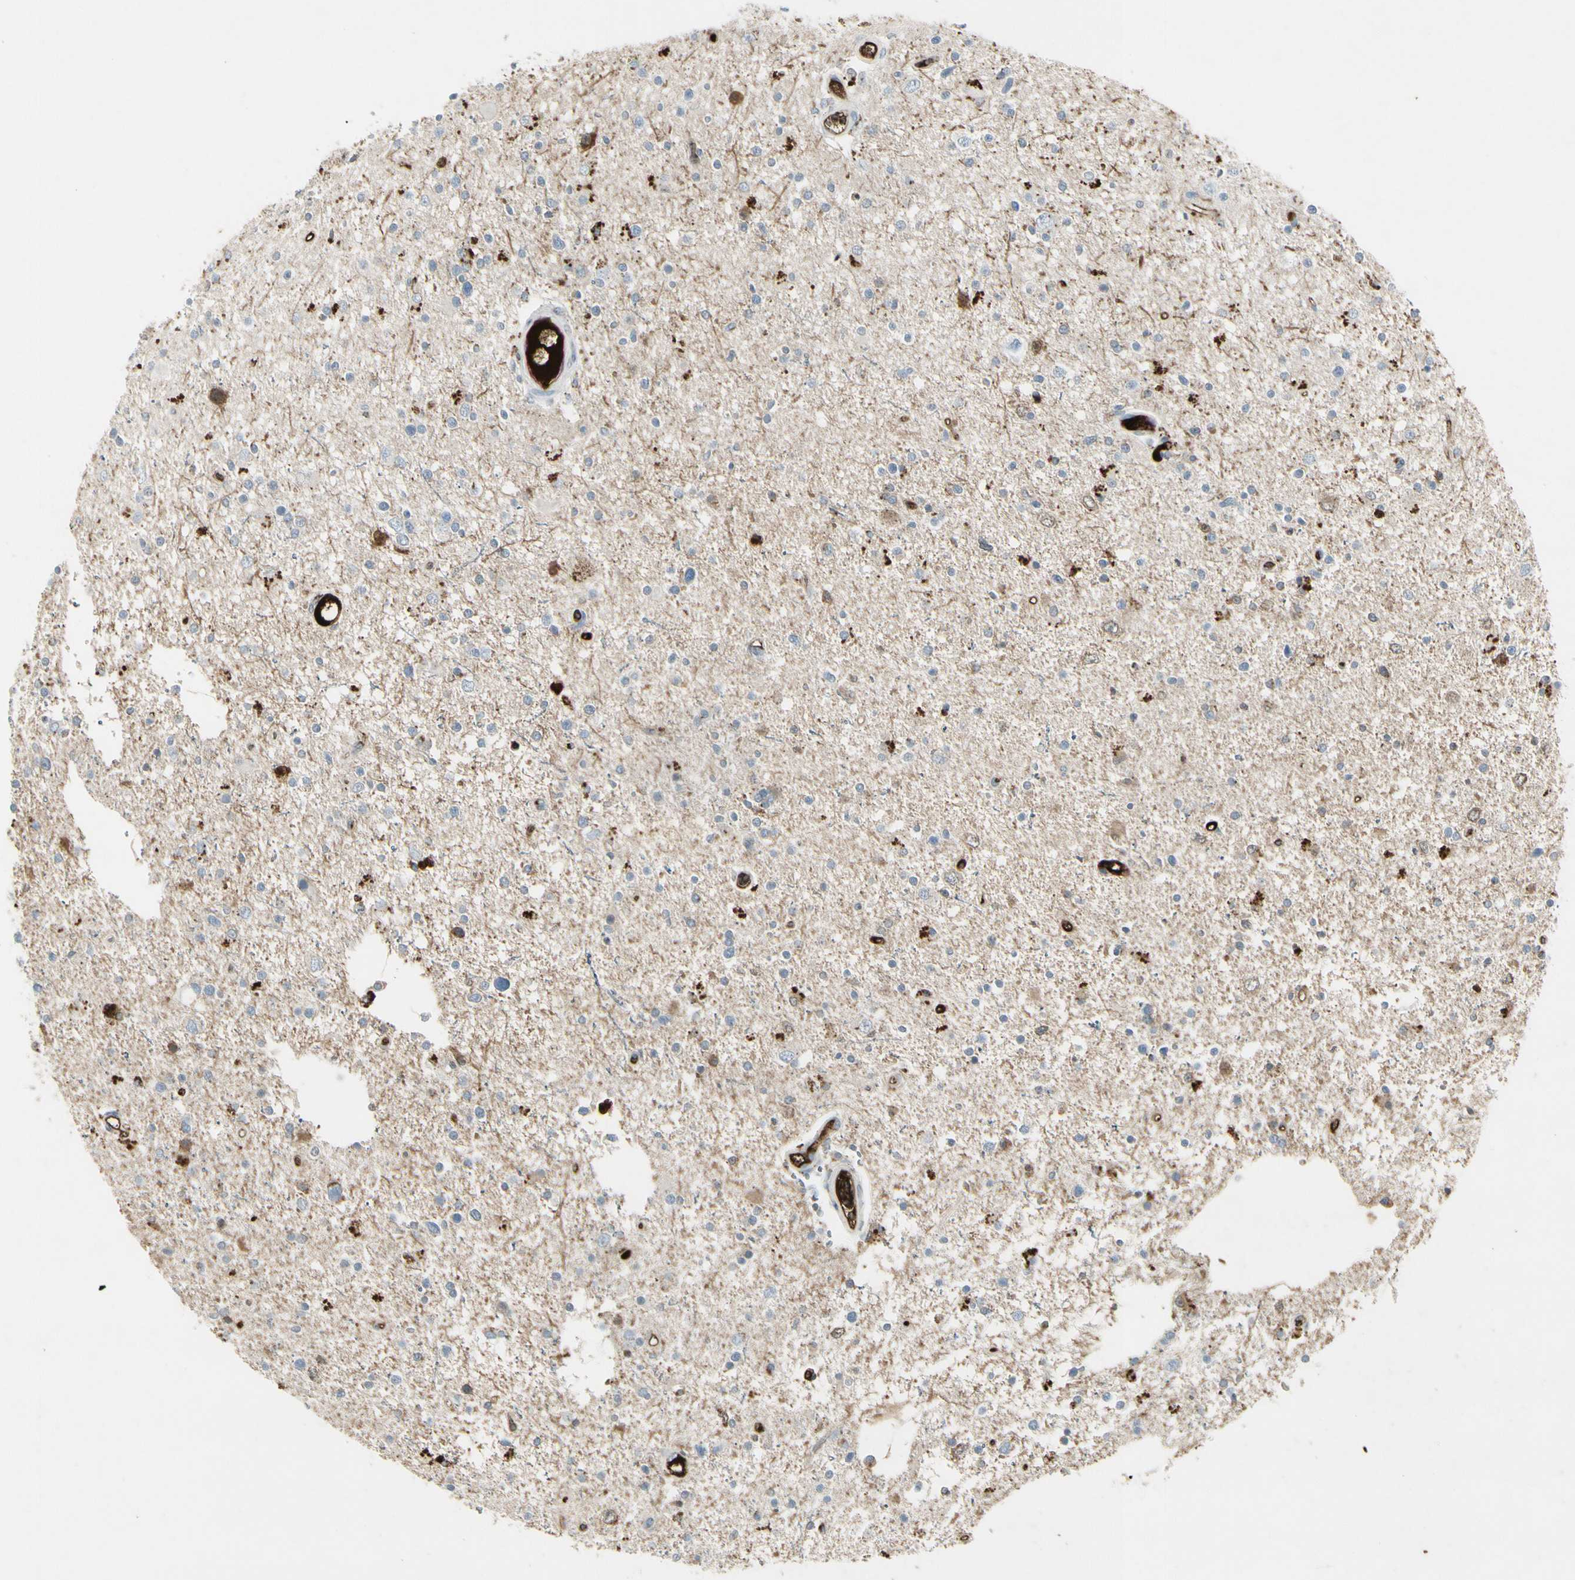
{"staining": {"intensity": "strong", "quantity": "<25%", "location": "cytoplasmic/membranous"}, "tissue": "glioma", "cell_type": "Tumor cells", "image_type": "cancer", "snomed": [{"axis": "morphology", "description": "Glioma, malignant, High grade"}, {"axis": "topography", "description": "Brain"}], "caption": "Glioma stained with immunohistochemistry (IHC) demonstrates strong cytoplasmic/membranous staining in approximately <25% of tumor cells. The protein of interest is shown in brown color, while the nuclei are stained blue.", "gene": "IGHM", "patient": {"sex": "male", "age": 33}}